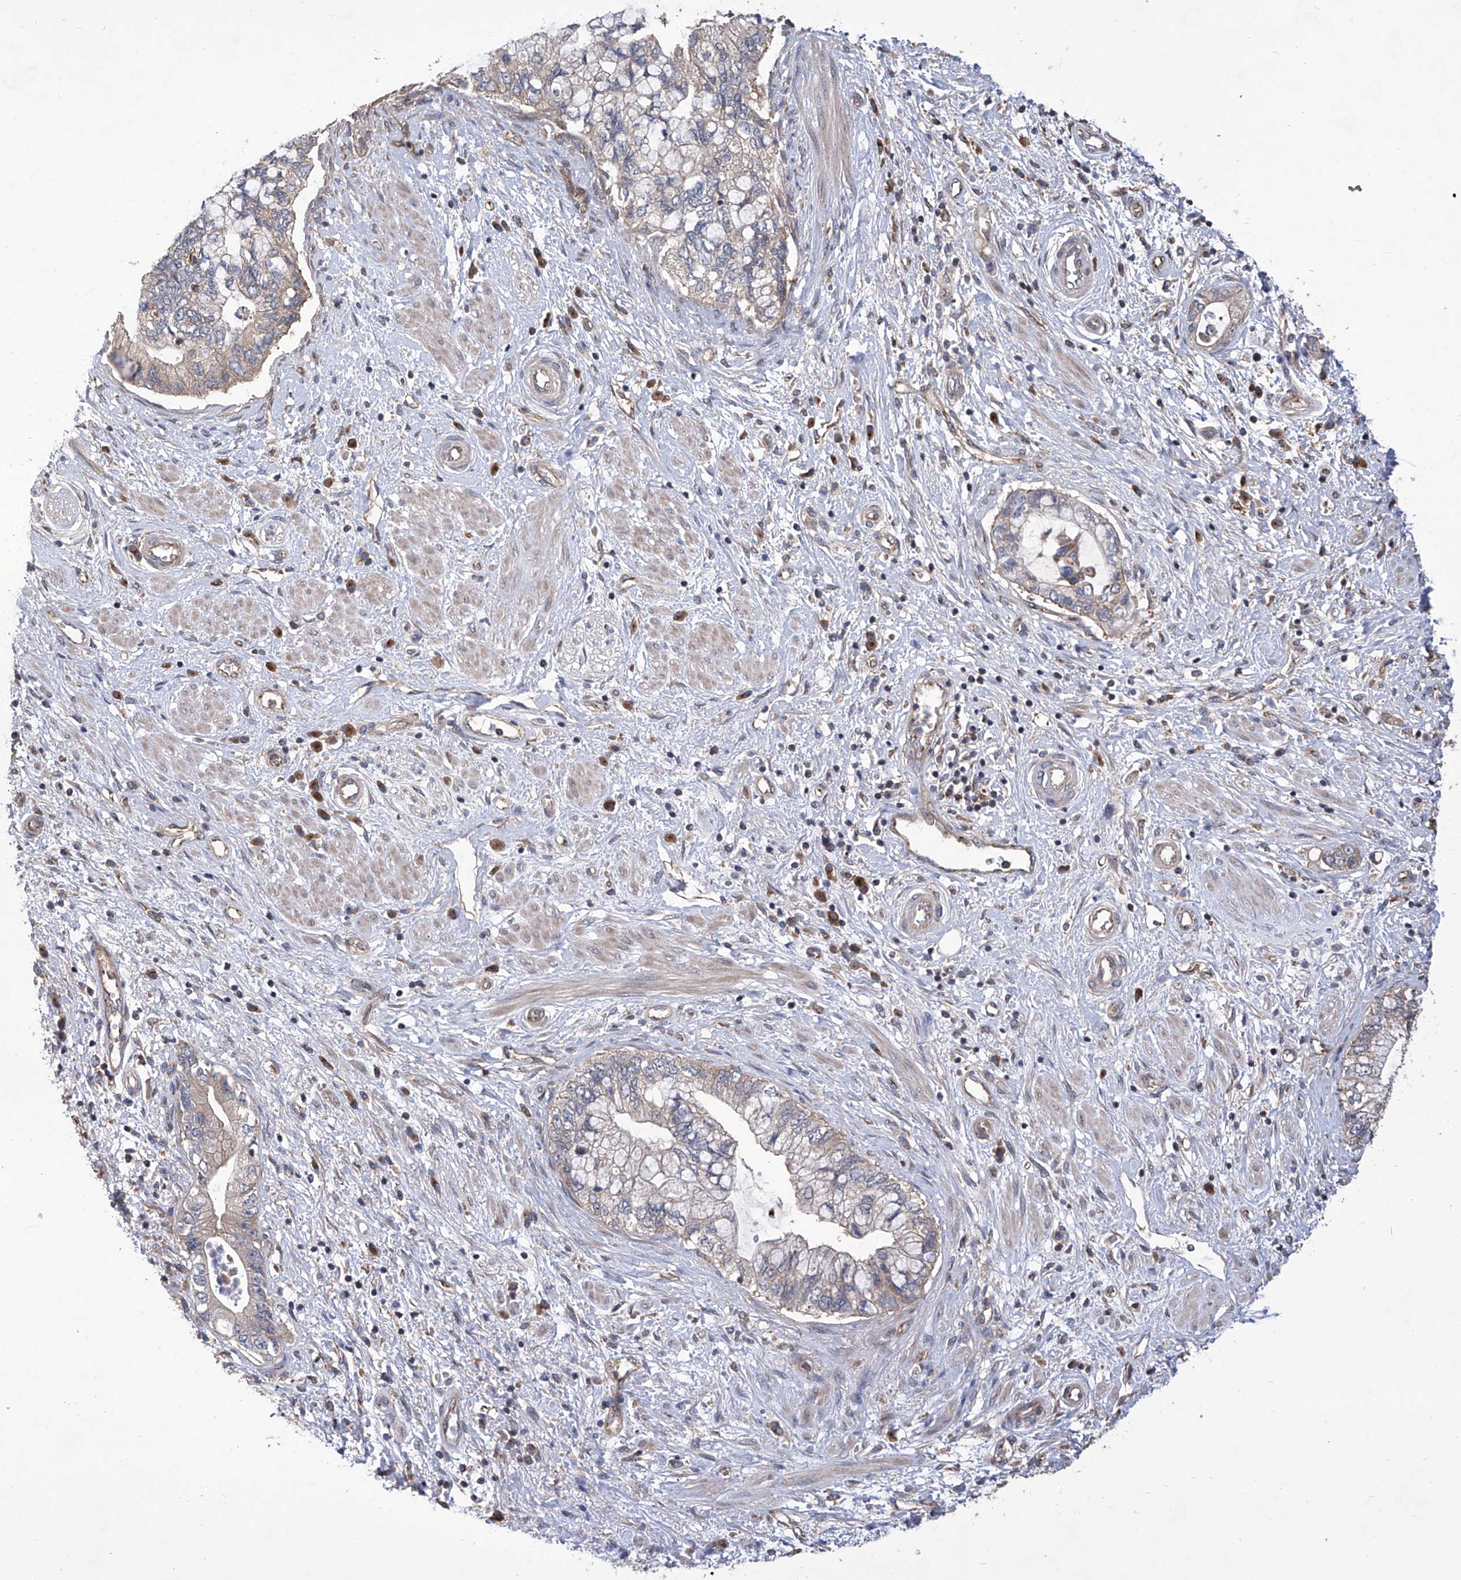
{"staining": {"intensity": "weak", "quantity": "<25%", "location": "cytoplasmic/membranous"}, "tissue": "pancreatic cancer", "cell_type": "Tumor cells", "image_type": "cancer", "snomed": [{"axis": "morphology", "description": "Adenocarcinoma, NOS"}, {"axis": "topography", "description": "Pancreas"}], "caption": "The IHC histopathology image has no significant positivity in tumor cells of adenocarcinoma (pancreatic) tissue. Nuclei are stained in blue.", "gene": "TJAP1", "patient": {"sex": "female", "age": 73}}